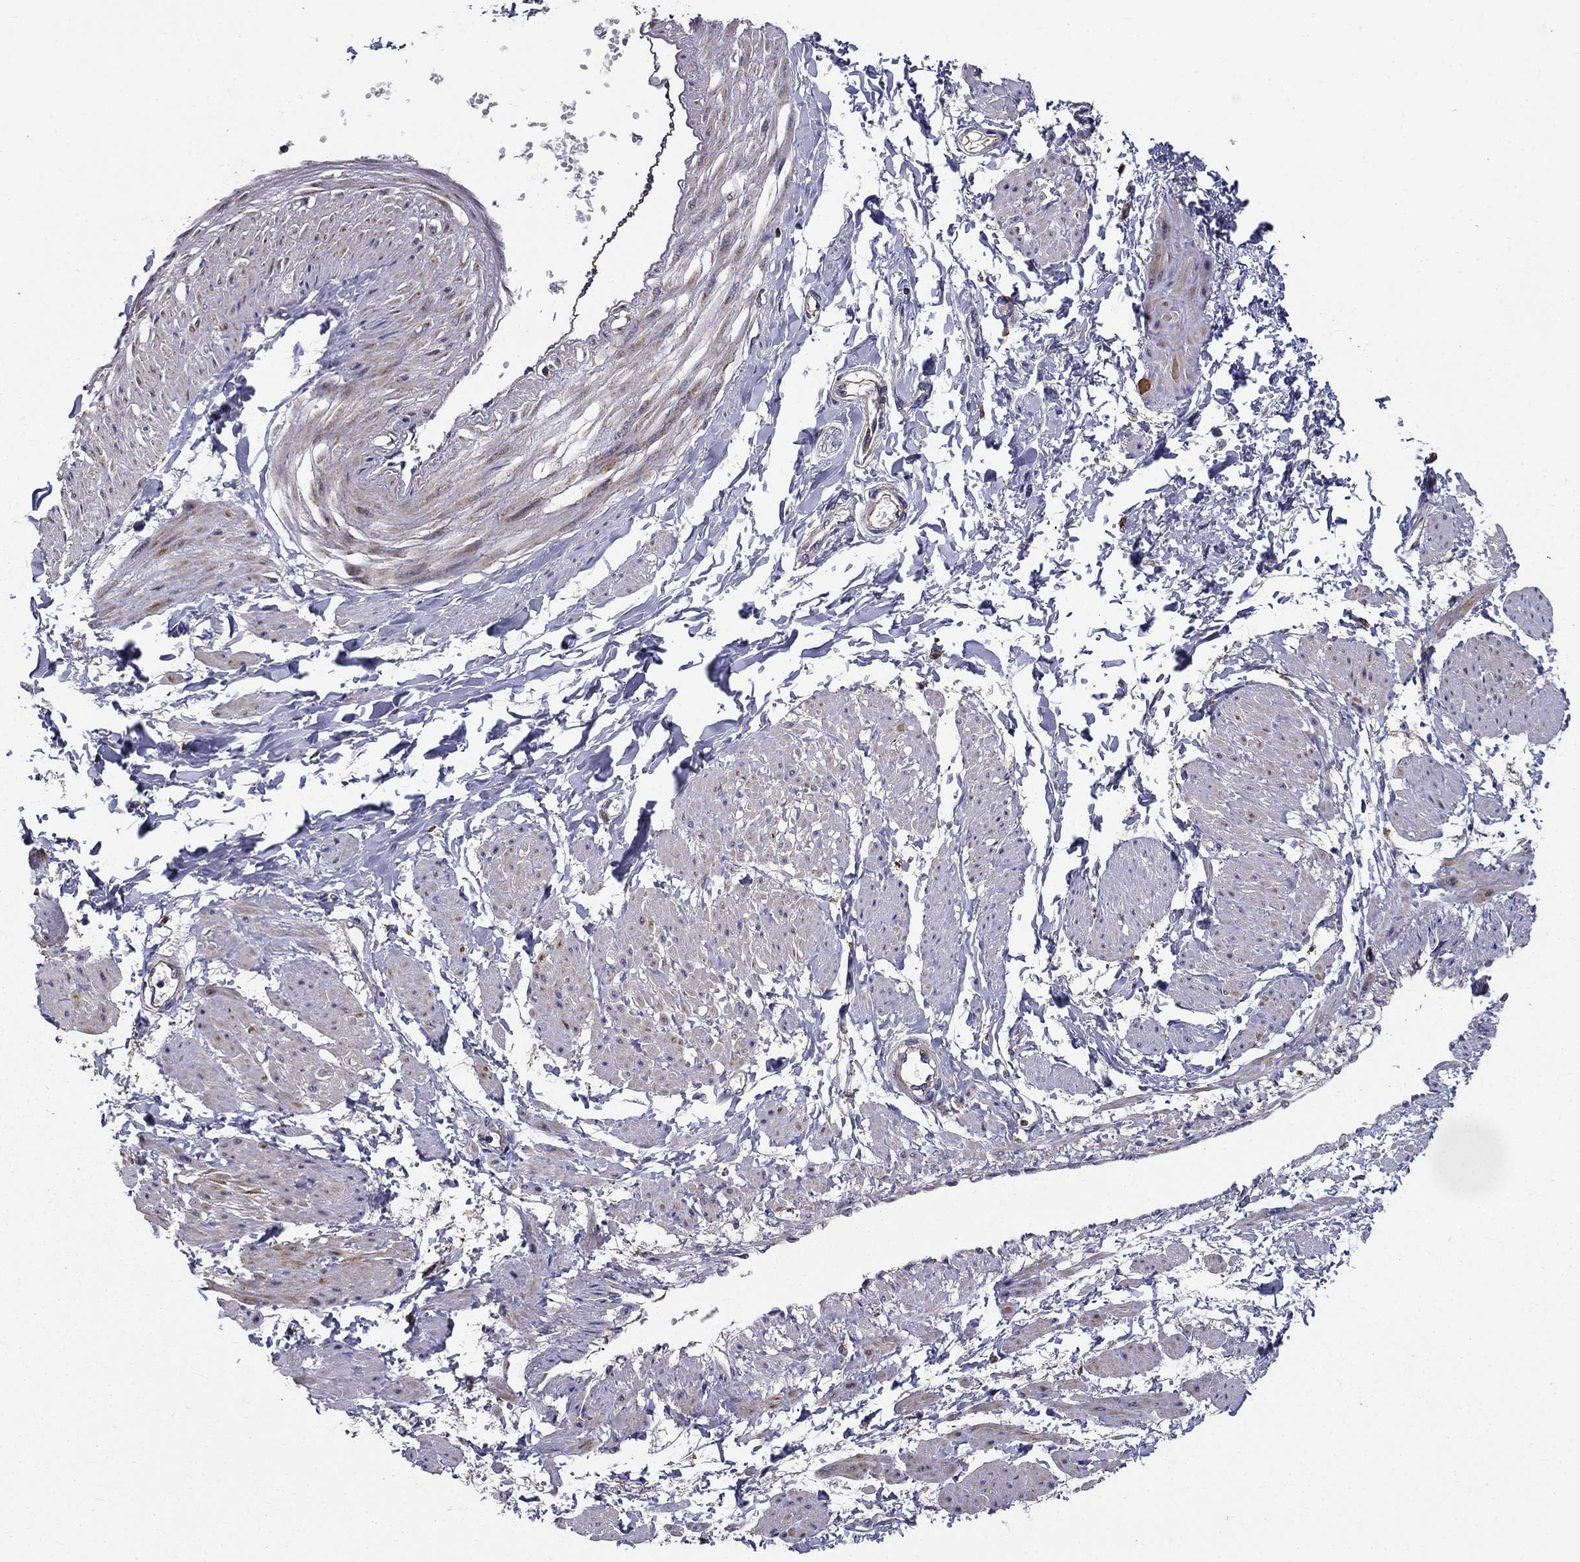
{"staining": {"intensity": "negative", "quantity": "none", "location": "none"}, "tissue": "smooth muscle", "cell_type": "Smooth muscle cells", "image_type": "normal", "snomed": [{"axis": "morphology", "description": "Normal tissue, NOS"}, {"axis": "topography", "description": "Smooth muscle"}, {"axis": "topography", "description": "Uterus"}], "caption": "The image reveals no significant staining in smooth muscle cells of smooth muscle.", "gene": "ALDH4A1", "patient": {"sex": "female", "age": 39}}